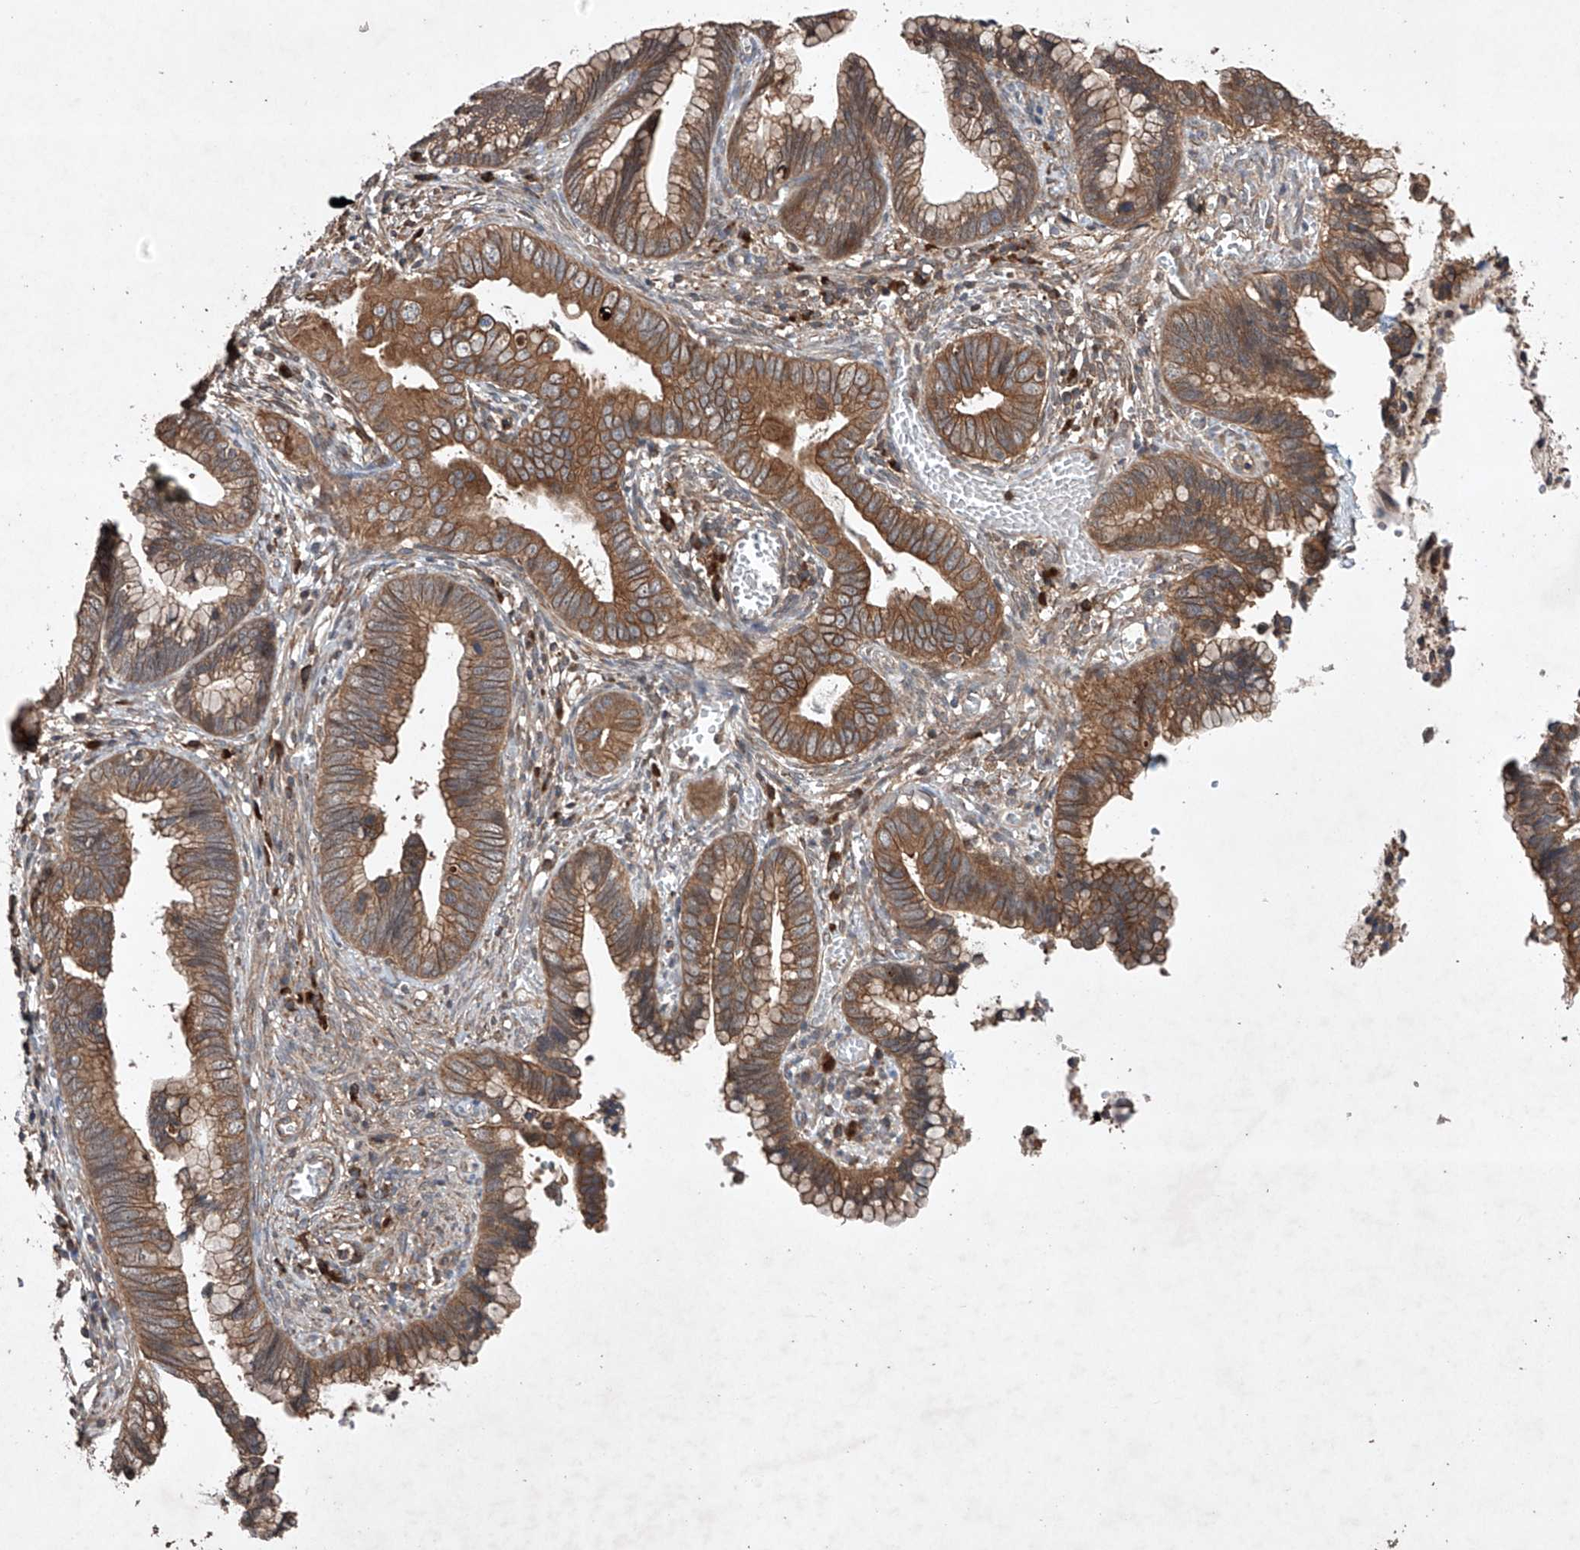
{"staining": {"intensity": "moderate", "quantity": ">75%", "location": "cytoplasmic/membranous"}, "tissue": "cervical cancer", "cell_type": "Tumor cells", "image_type": "cancer", "snomed": [{"axis": "morphology", "description": "Adenocarcinoma, NOS"}, {"axis": "topography", "description": "Cervix"}], "caption": "Protein expression analysis of adenocarcinoma (cervical) shows moderate cytoplasmic/membranous expression in about >75% of tumor cells.", "gene": "LURAP1", "patient": {"sex": "female", "age": 44}}